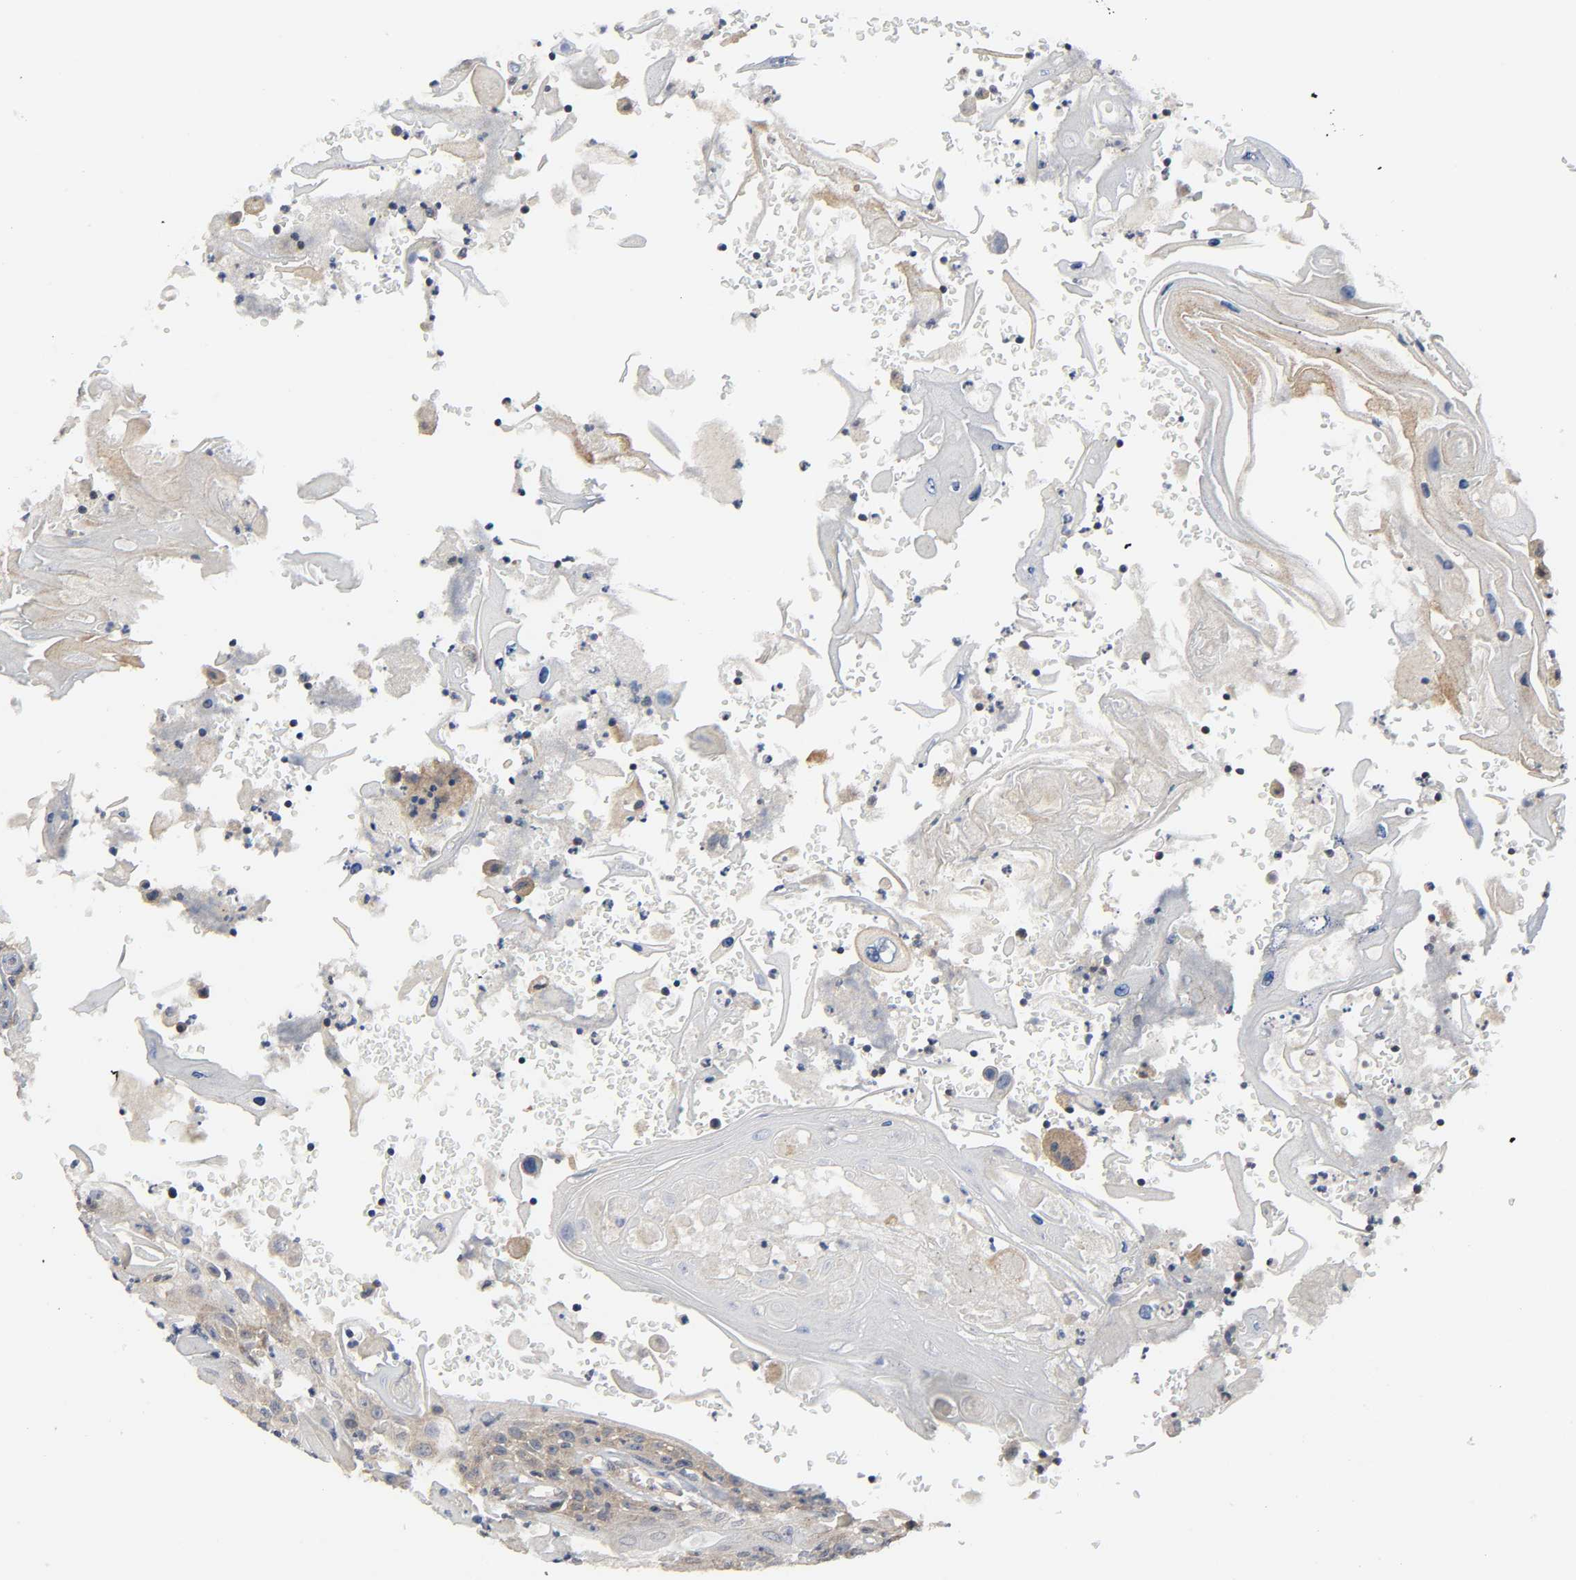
{"staining": {"intensity": "weak", "quantity": "25%-75%", "location": "cytoplasmic/membranous"}, "tissue": "head and neck cancer", "cell_type": "Tumor cells", "image_type": "cancer", "snomed": [{"axis": "morphology", "description": "Squamous cell carcinoma, NOS"}, {"axis": "topography", "description": "Oral tissue"}, {"axis": "topography", "description": "Head-Neck"}], "caption": "Tumor cells demonstrate weak cytoplasmic/membranous staining in approximately 25%-75% of cells in head and neck cancer (squamous cell carcinoma). The staining was performed using DAB (3,3'-diaminobenzidine) to visualize the protein expression in brown, while the nuclei were stained in blue with hematoxylin (Magnification: 20x).", "gene": "HDAC6", "patient": {"sex": "female", "age": 76}}